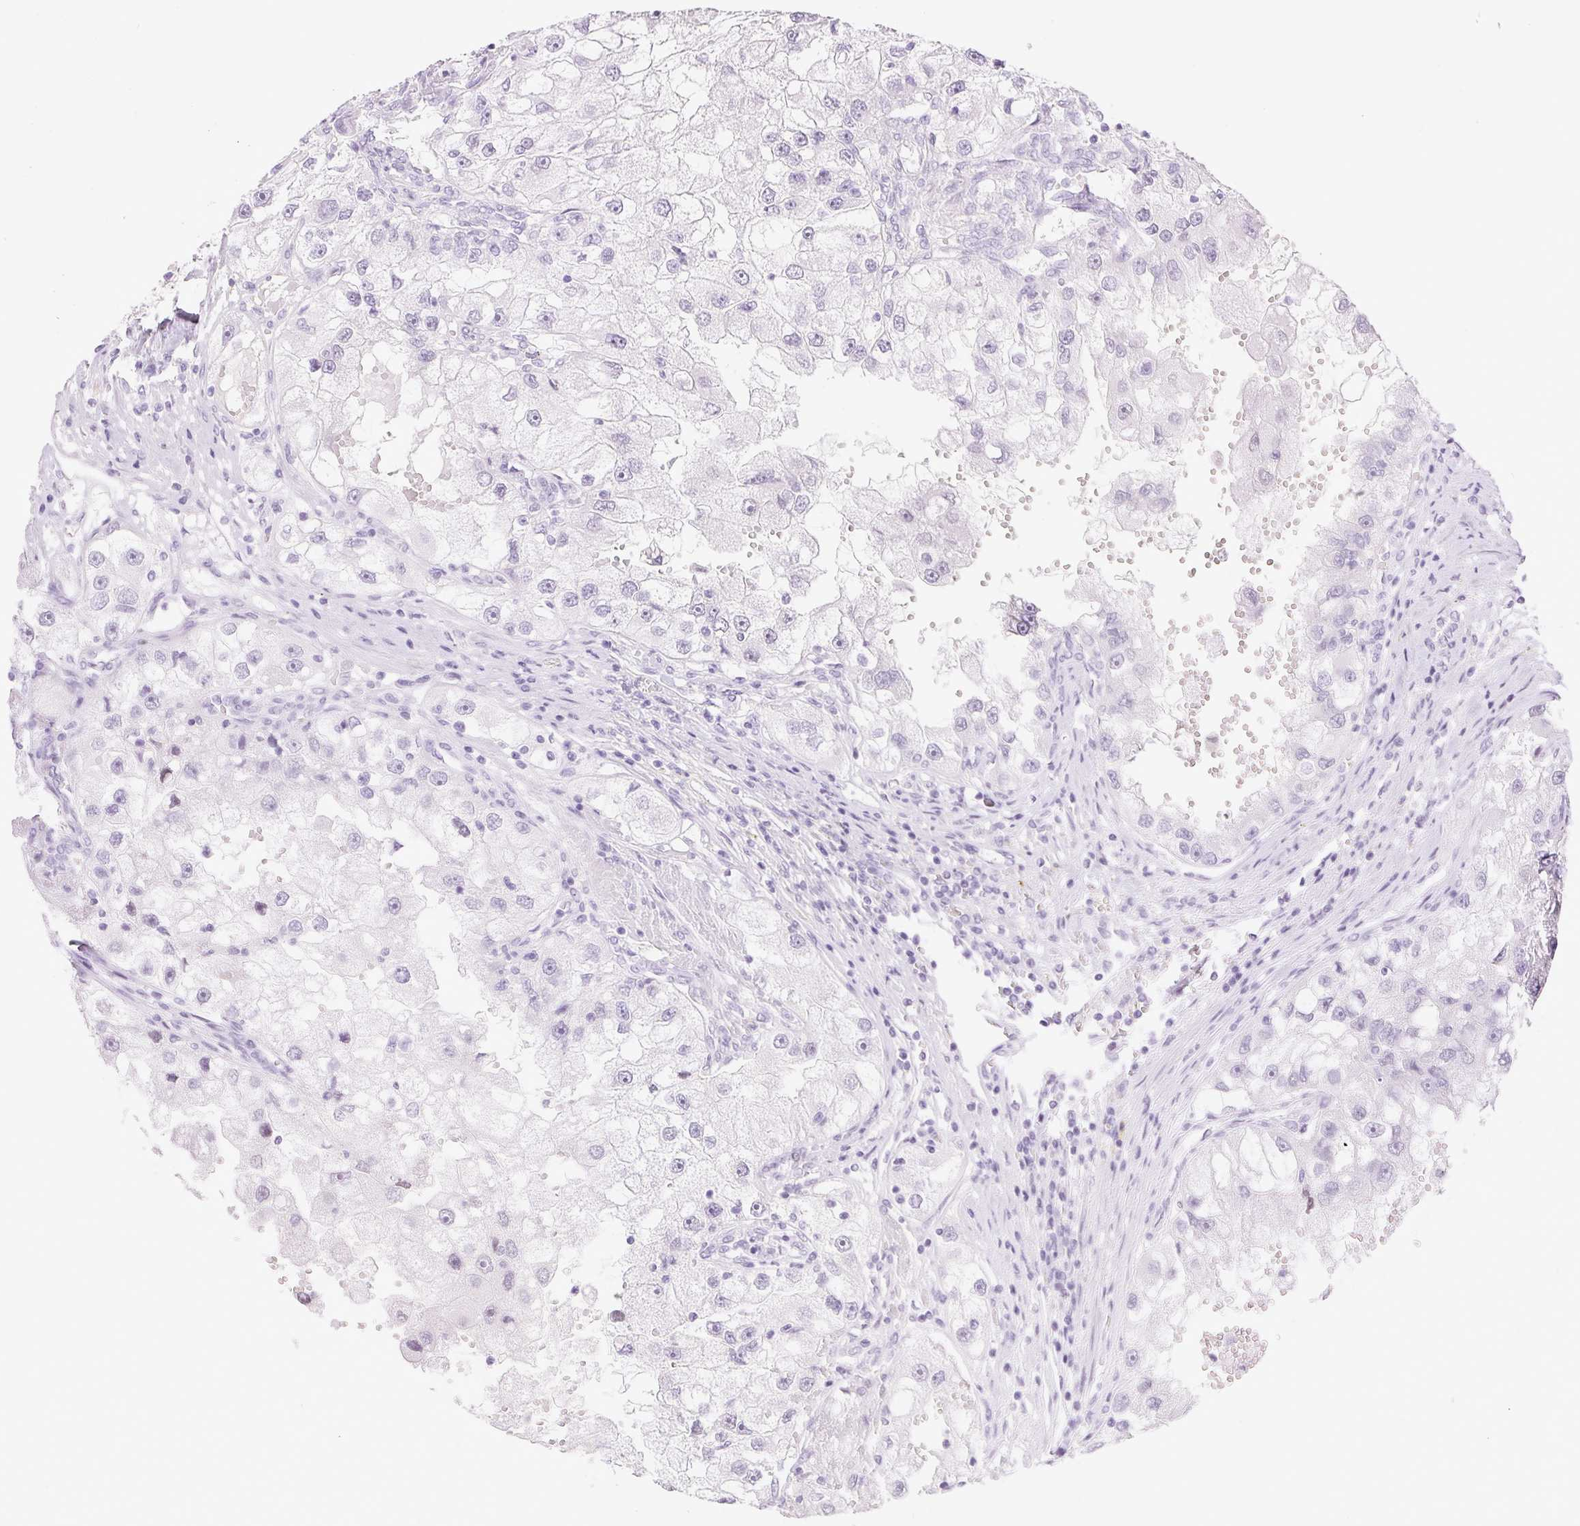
{"staining": {"intensity": "negative", "quantity": "none", "location": "none"}, "tissue": "renal cancer", "cell_type": "Tumor cells", "image_type": "cancer", "snomed": [{"axis": "morphology", "description": "Adenocarcinoma, NOS"}, {"axis": "topography", "description": "Kidney"}], "caption": "This is a micrograph of immunohistochemistry (IHC) staining of renal cancer (adenocarcinoma), which shows no expression in tumor cells.", "gene": "SP140L", "patient": {"sex": "male", "age": 63}}